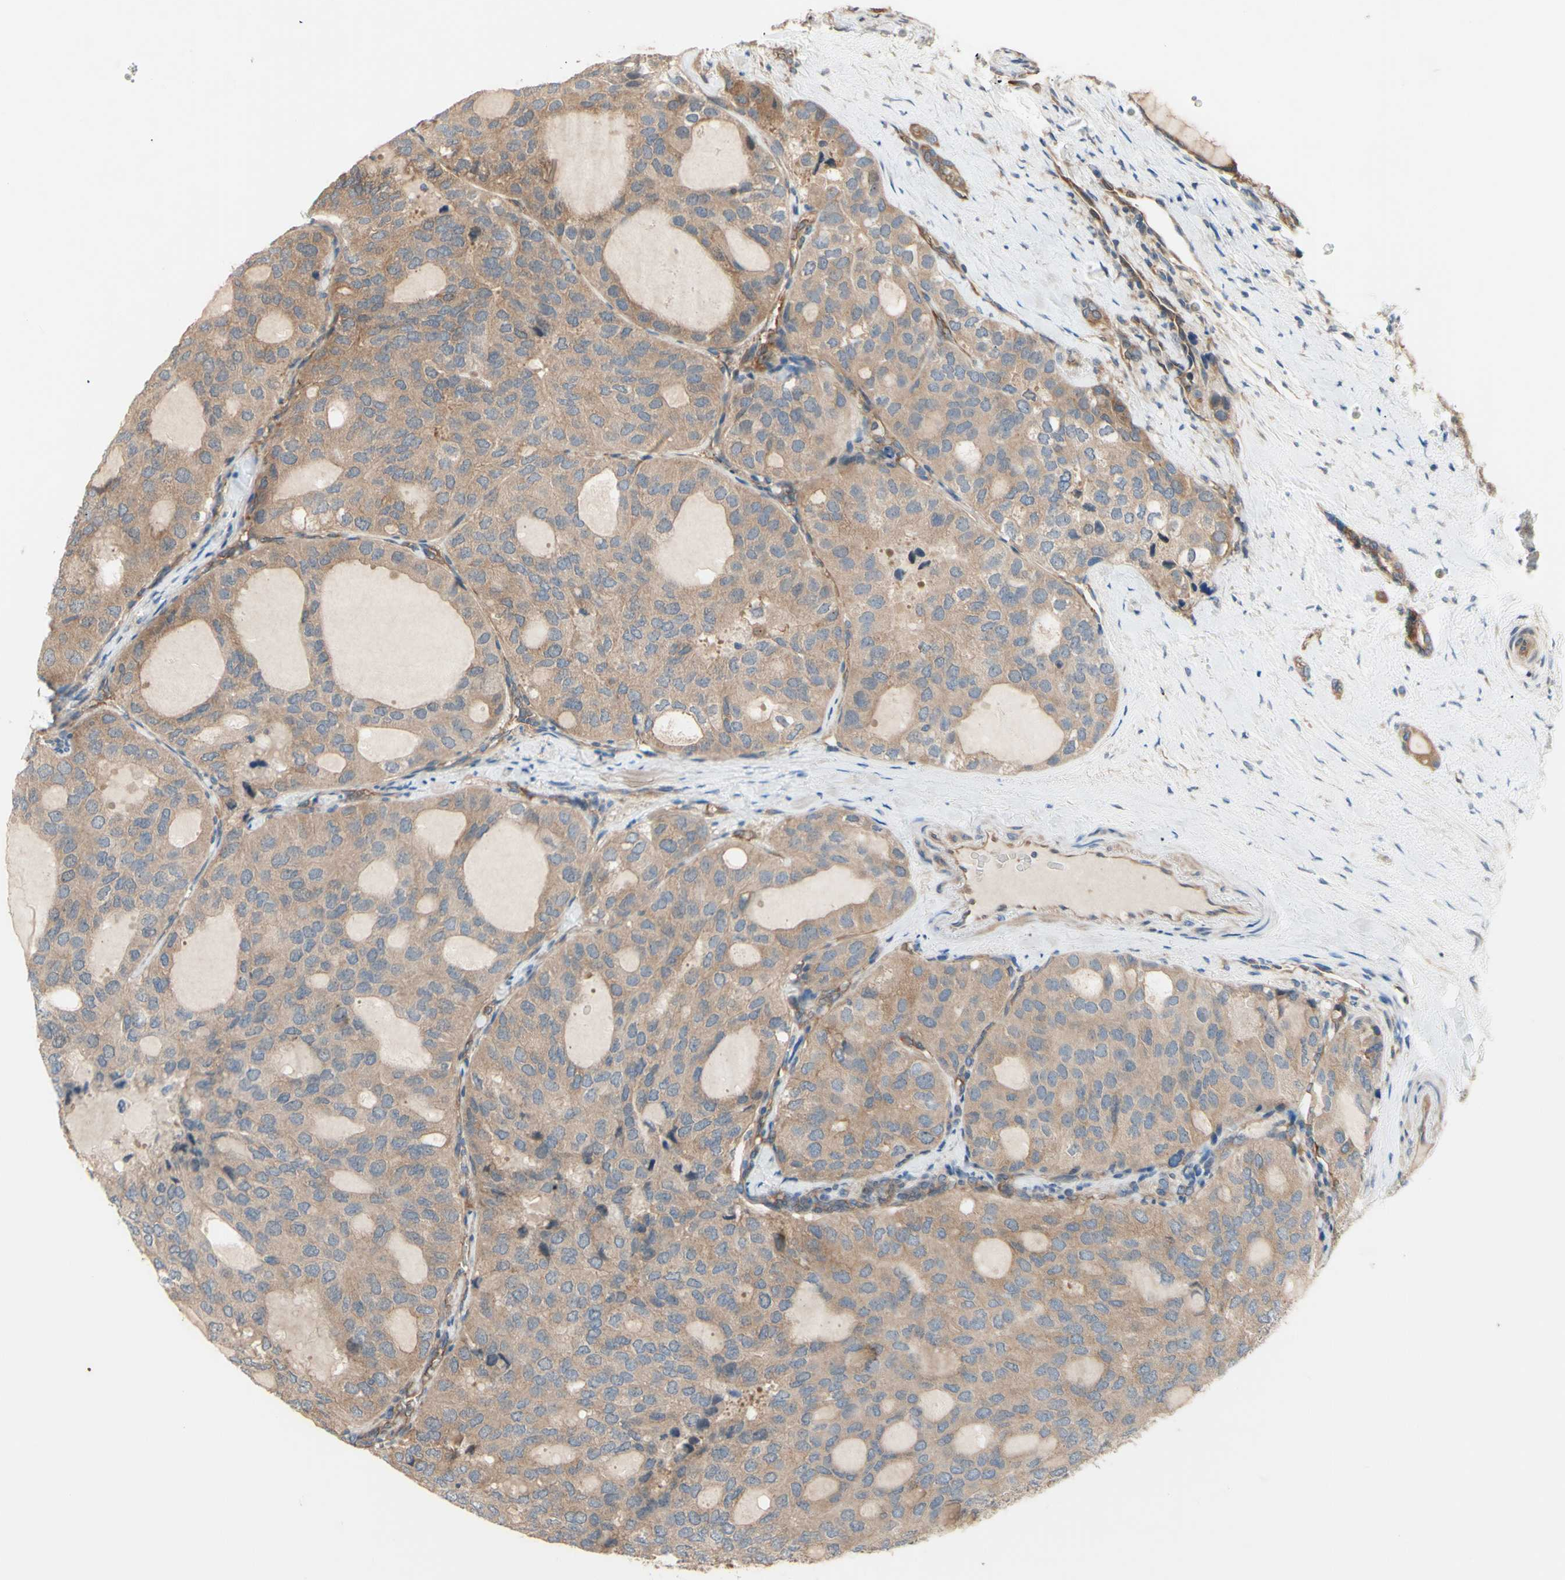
{"staining": {"intensity": "moderate", "quantity": ">75%", "location": "cytoplasmic/membranous"}, "tissue": "thyroid cancer", "cell_type": "Tumor cells", "image_type": "cancer", "snomed": [{"axis": "morphology", "description": "Follicular adenoma carcinoma, NOS"}, {"axis": "topography", "description": "Thyroid gland"}], "caption": "Approximately >75% of tumor cells in human thyroid follicular adenoma carcinoma exhibit moderate cytoplasmic/membranous protein expression as visualized by brown immunohistochemical staining.", "gene": "DYNLRB1", "patient": {"sex": "male", "age": 75}}